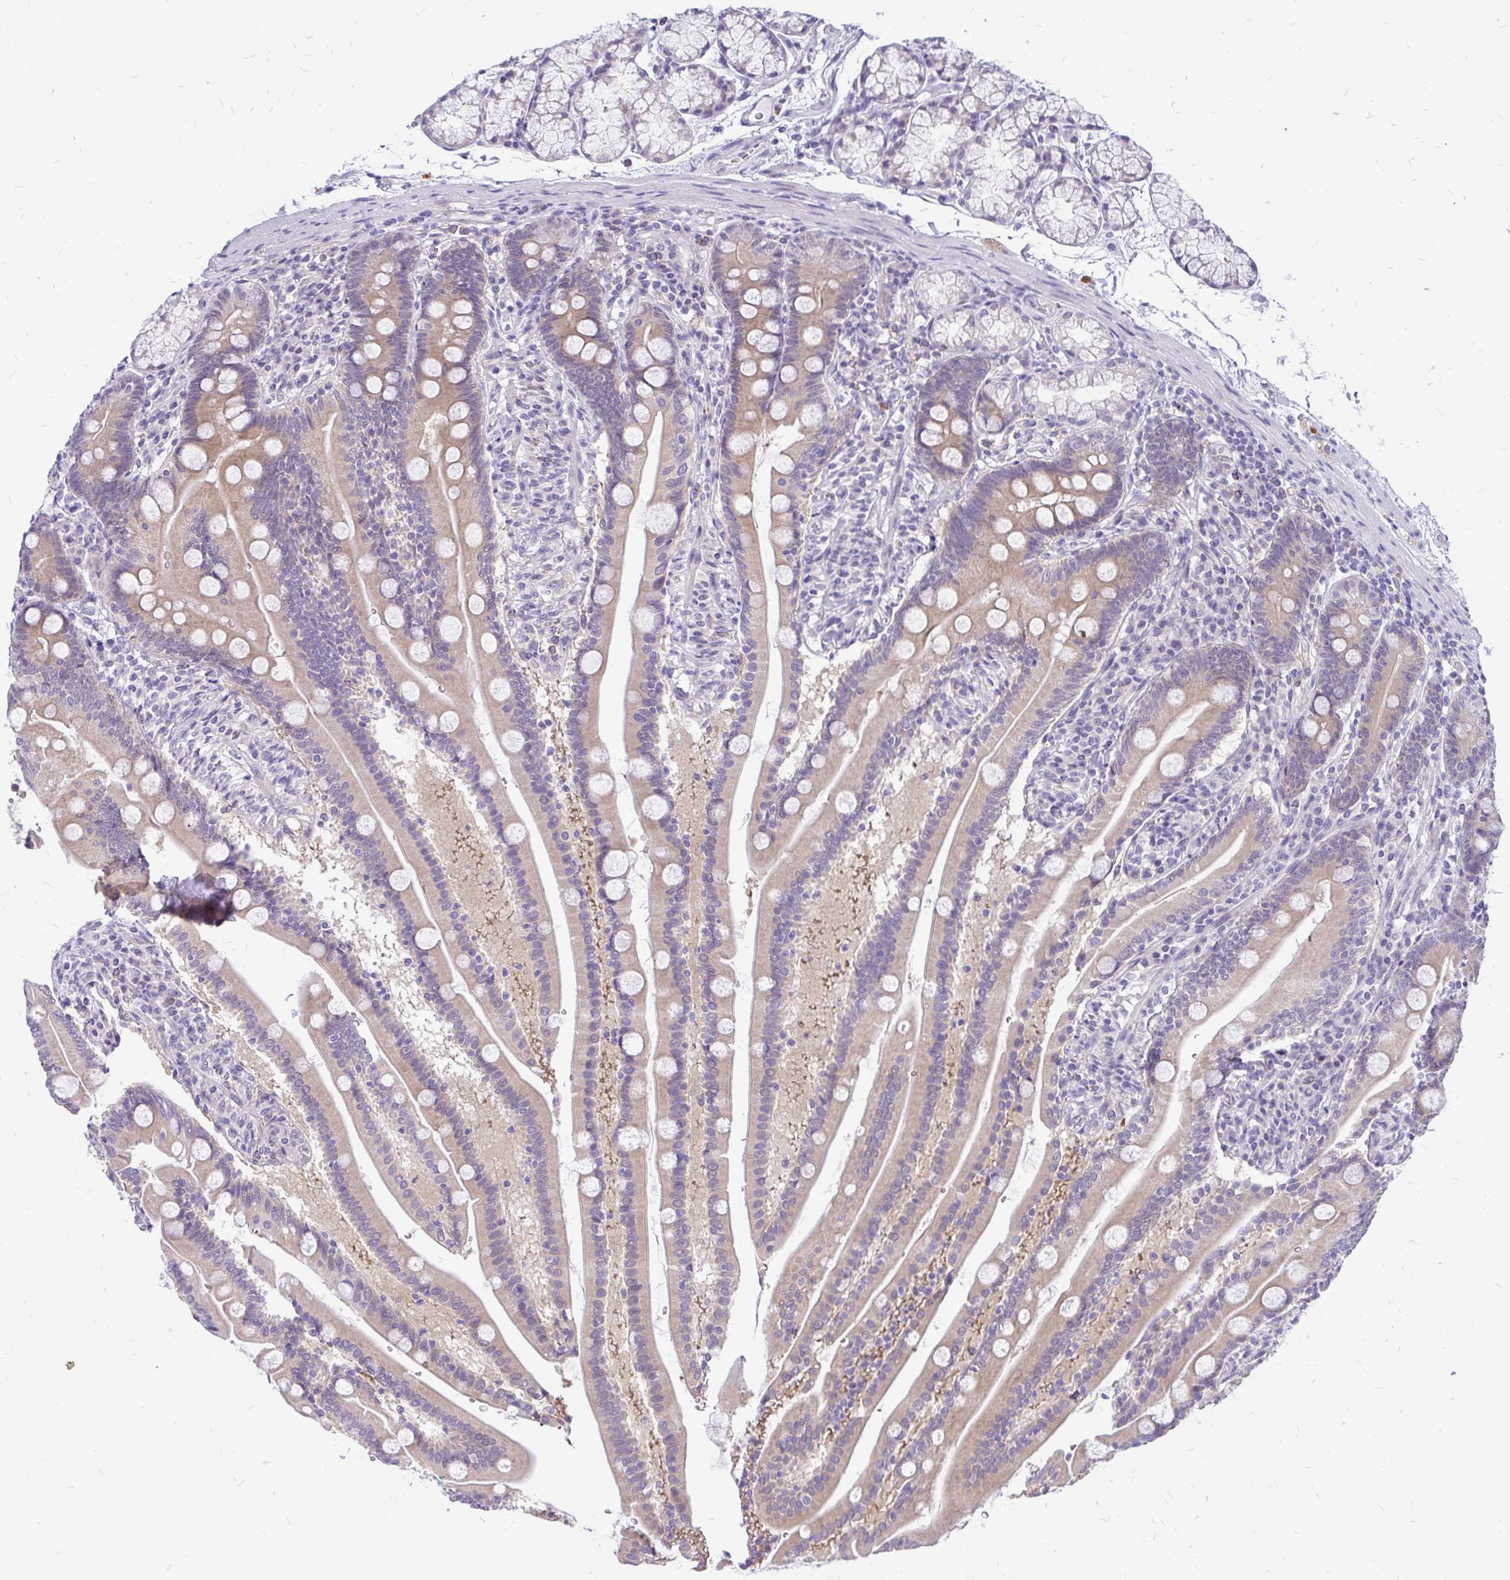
{"staining": {"intensity": "moderate", "quantity": "25%-75%", "location": "cytoplasmic/membranous"}, "tissue": "duodenum", "cell_type": "Glandular cells", "image_type": "normal", "snomed": [{"axis": "morphology", "description": "Normal tissue, NOS"}, {"axis": "topography", "description": "Duodenum"}], "caption": "DAB immunohistochemical staining of benign duodenum shows moderate cytoplasmic/membranous protein staining in about 25%-75% of glandular cells.", "gene": "MAP1LC3A", "patient": {"sex": "female", "age": 67}}